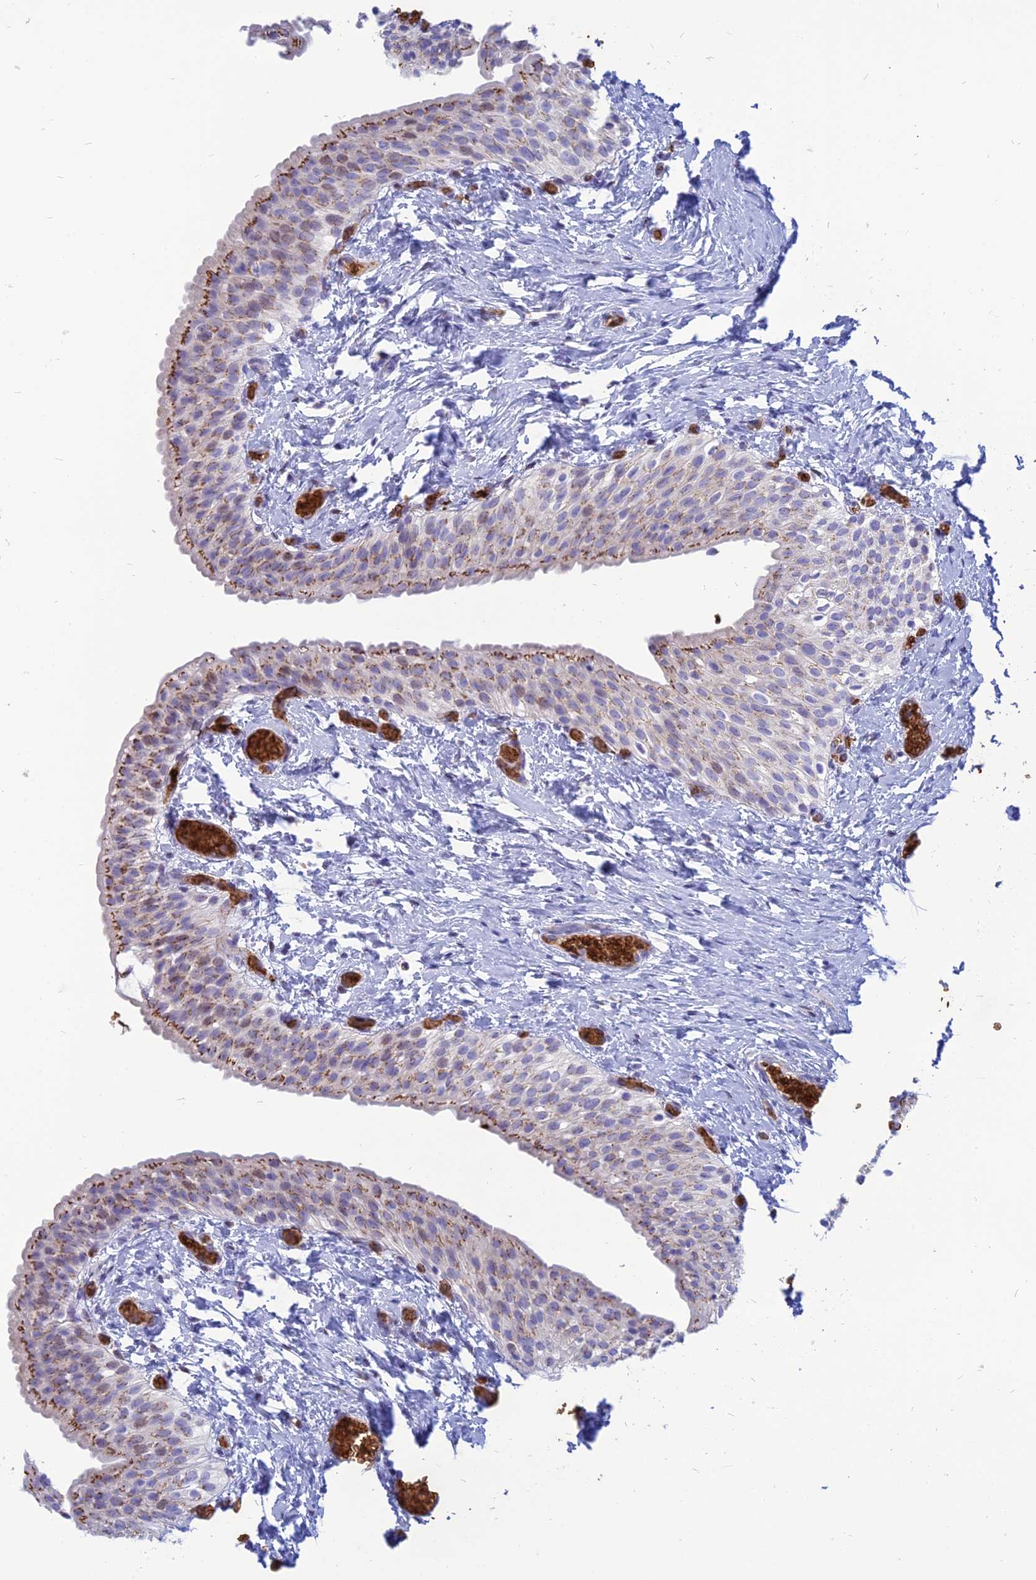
{"staining": {"intensity": "strong", "quantity": "<25%", "location": "cytoplasmic/membranous"}, "tissue": "urinary bladder", "cell_type": "Urothelial cells", "image_type": "normal", "snomed": [{"axis": "morphology", "description": "Normal tissue, NOS"}, {"axis": "topography", "description": "Urinary bladder"}], "caption": "Urinary bladder stained with DAB immunohistochemistry demonstrates medium levels of strong cytoplasmic/membranous positivity in approximately <25% of urothelial cells. The staining was performed using DAB to visualize the protein expression in brown, while the nuclei were stained in blue with hematoxylin (Magnification: 20x).", "gene": "HHAT", "patient": {"sex": "male", "age": 1}}